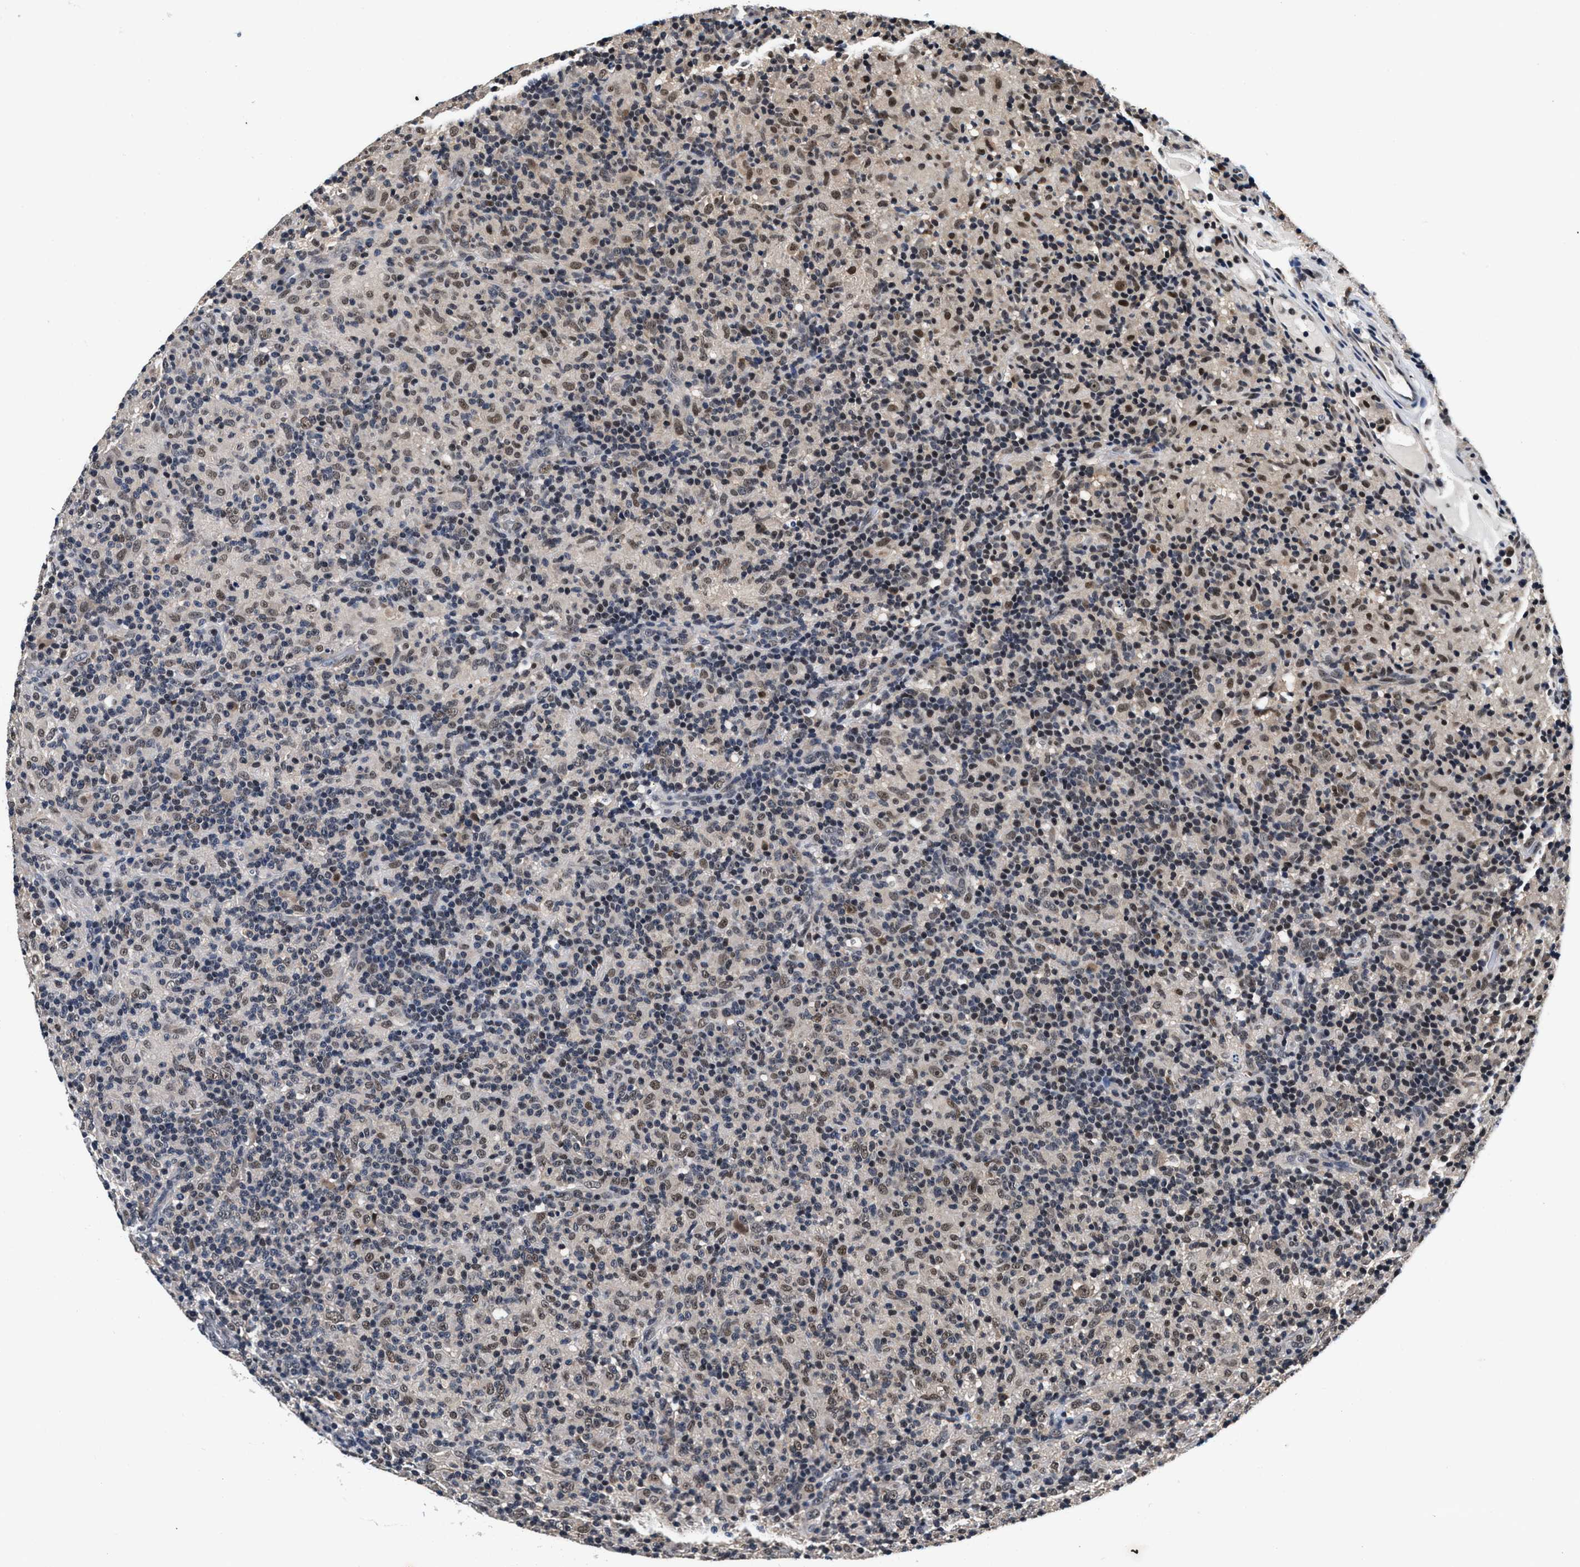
{"staining": {"intensity": "moderate", "quantity": ">75%", "location": "nuclear"}, "tissue": "lymphoma", "cell_type": "Tumor cells", "image_type": "cancer", "snomed": [{"axis": "morphology", "description": "Hodgkin's disease, NOS"}, {"axis": "topography", "description": "Lymph node"}], "caption": "Tumor cells show moderate nuclear expression in approximately >75% of cells in lymphoma. The staining was performed using DAB (3,3'-diaminobenzidine), with brown indicating positive protein expression. Nuclei are stained blue with hematoxylin.", "gene": "USP16", "patient": {"sex": "male", "age": 70}}